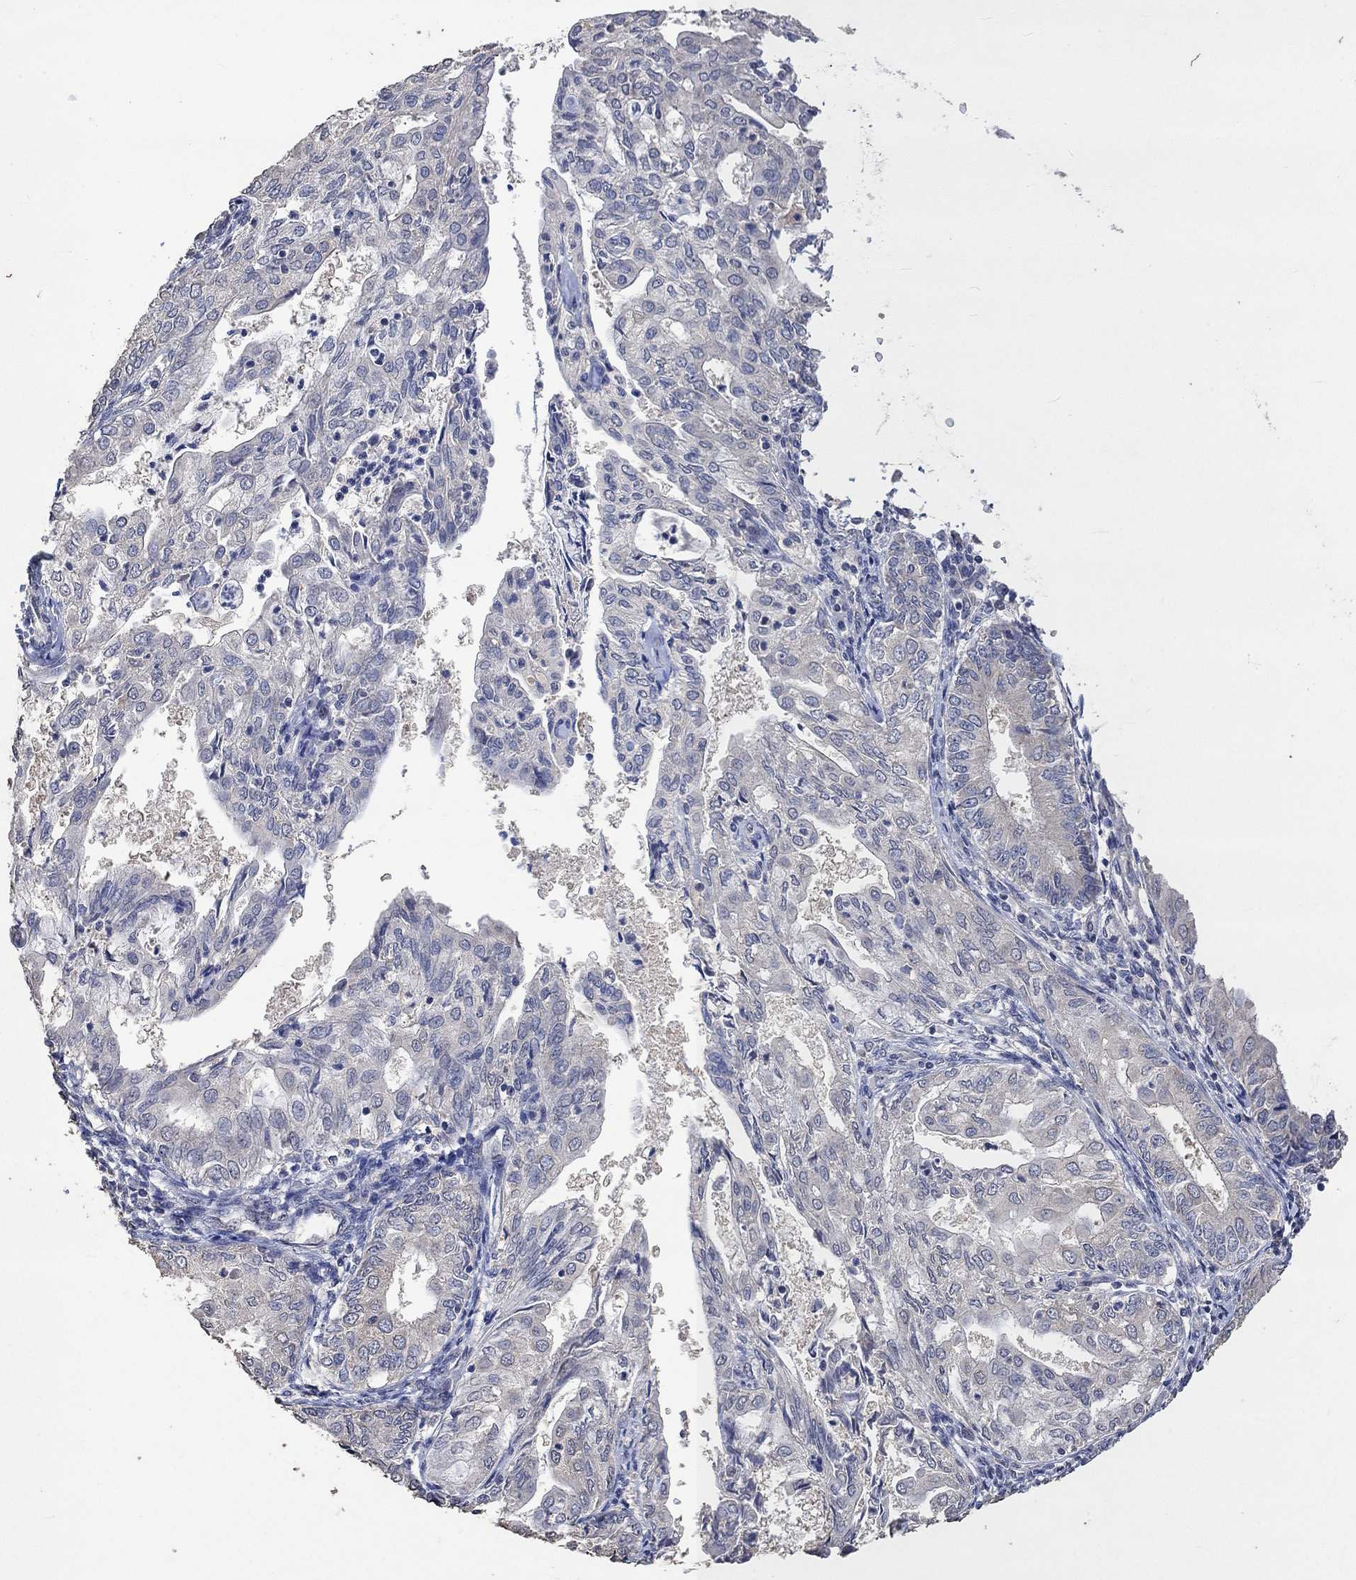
{"staining": {"intensity": "negative", "quantity": "none", "location": "none"}, "tissue": "endometrial cancer", "cell_type": "Tumor cells", "image_type": "cancer", "snomed": [{"axis": "morphology", "description": "Adenocarcinoma, NOS"}, {"axis": "topography", "description": "Endometrium"}], "caption": "Tumor cells show no significant protein staining in endometrial cancer (adenocarcinoma).", "gene": "PTPN20", "patient": {"sex": "female", "age": 68}}